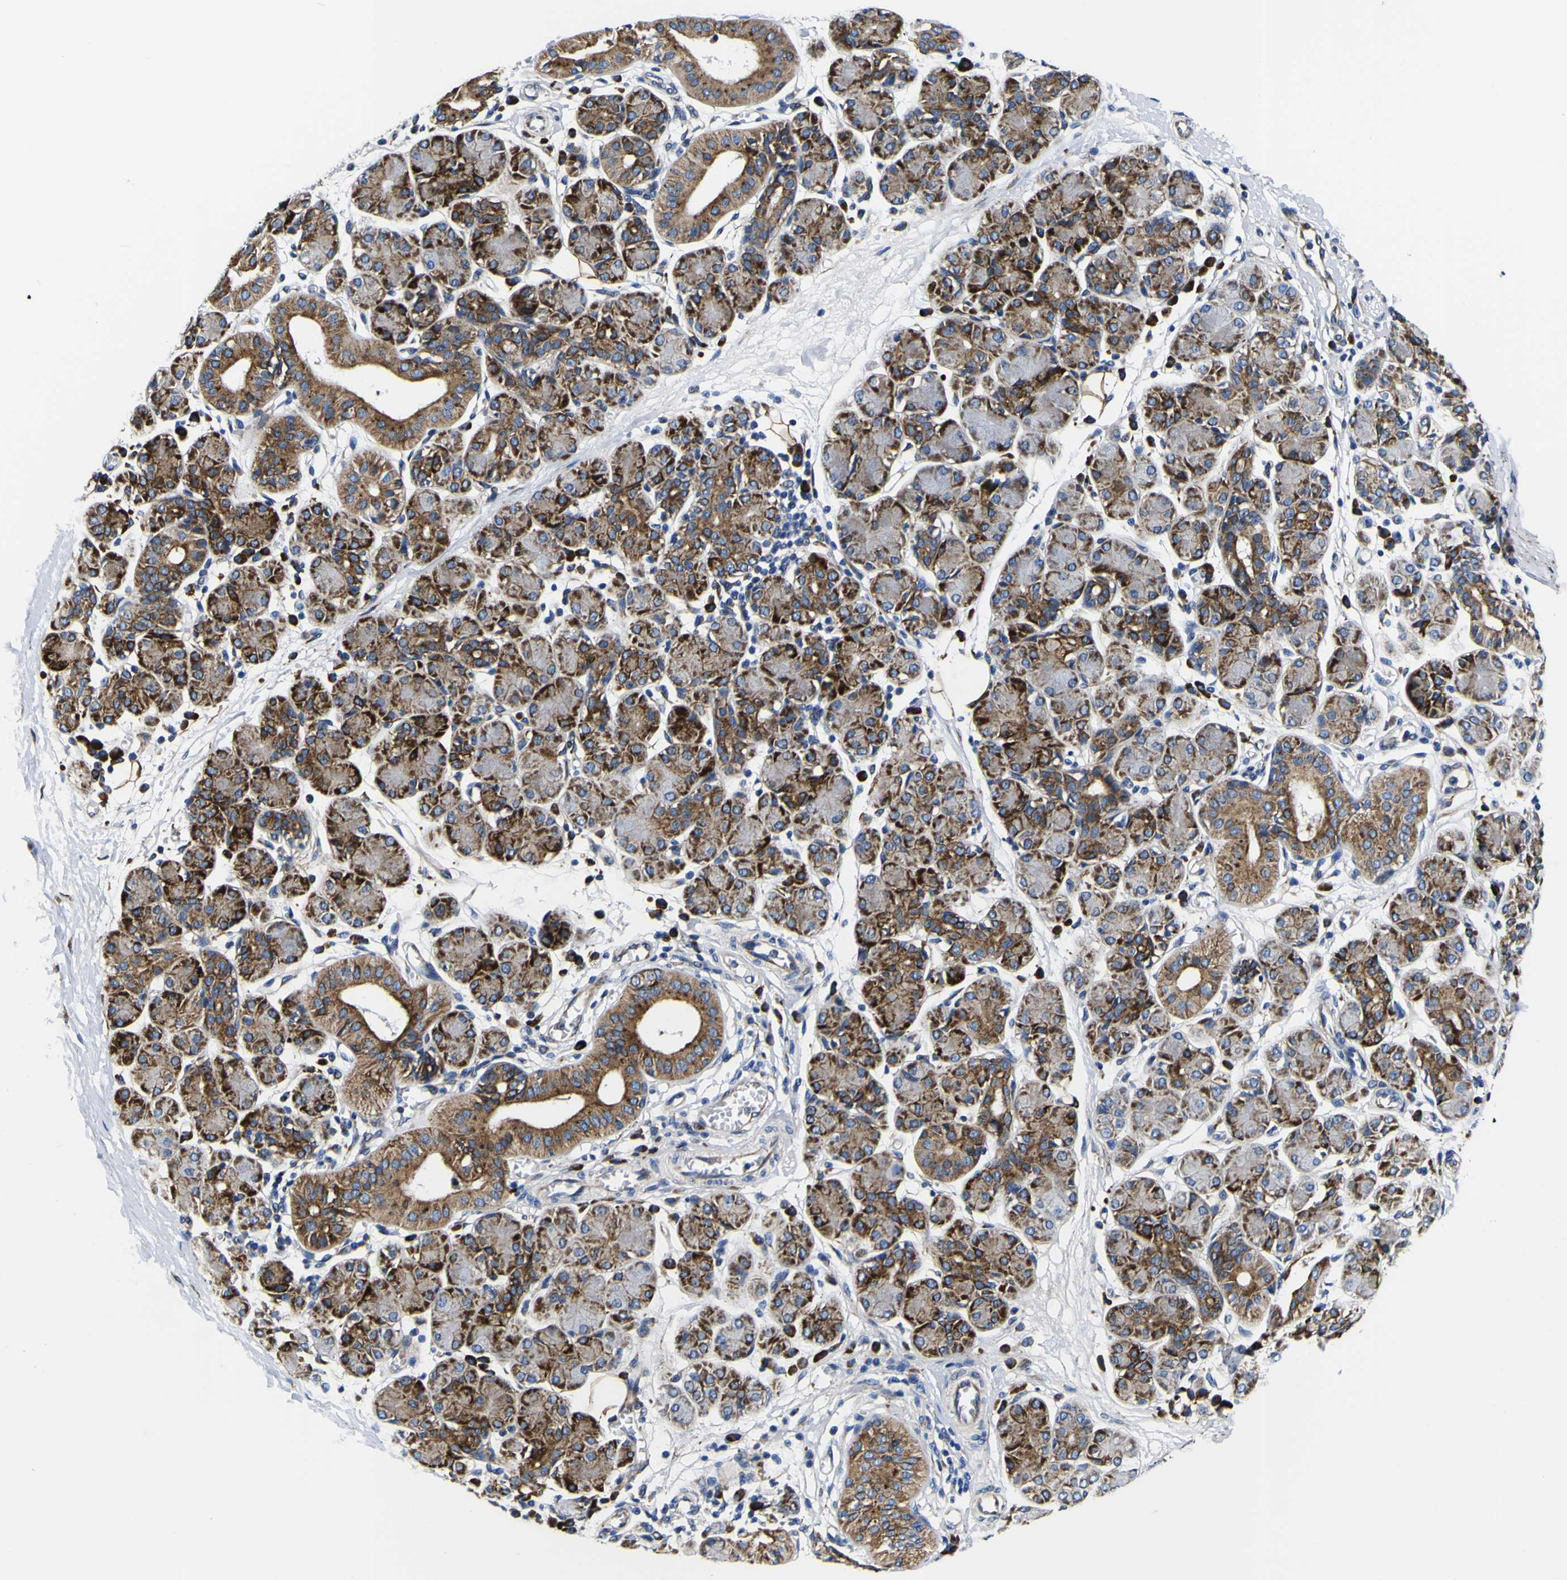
{"staining": {"intensity": "strong", "quantity": "25%-75%", "location": "cytoplasmic/membranous"}, "tissue": "salivary gland", "cell_type": "Glandular cells", "image_type": "normal", "snomed": [{"axis": "morphology", "description": "Normal tissue, NOS"}, {"axis": "morphology", "description": "Inflammation, NOS"}, {"axis": "topography", "description": "Lymph node"}, {"axis": "topography", "description": "Salivary gland"}], "caption": "Strong cytoplasmic/membranous staining for a protein is appreciated in approximately 25%-75% of glandular cells of normal salivary gland using immunohistochemistry.", "gene": "SCD", "patient": {"sex": "male", "age": 3}}